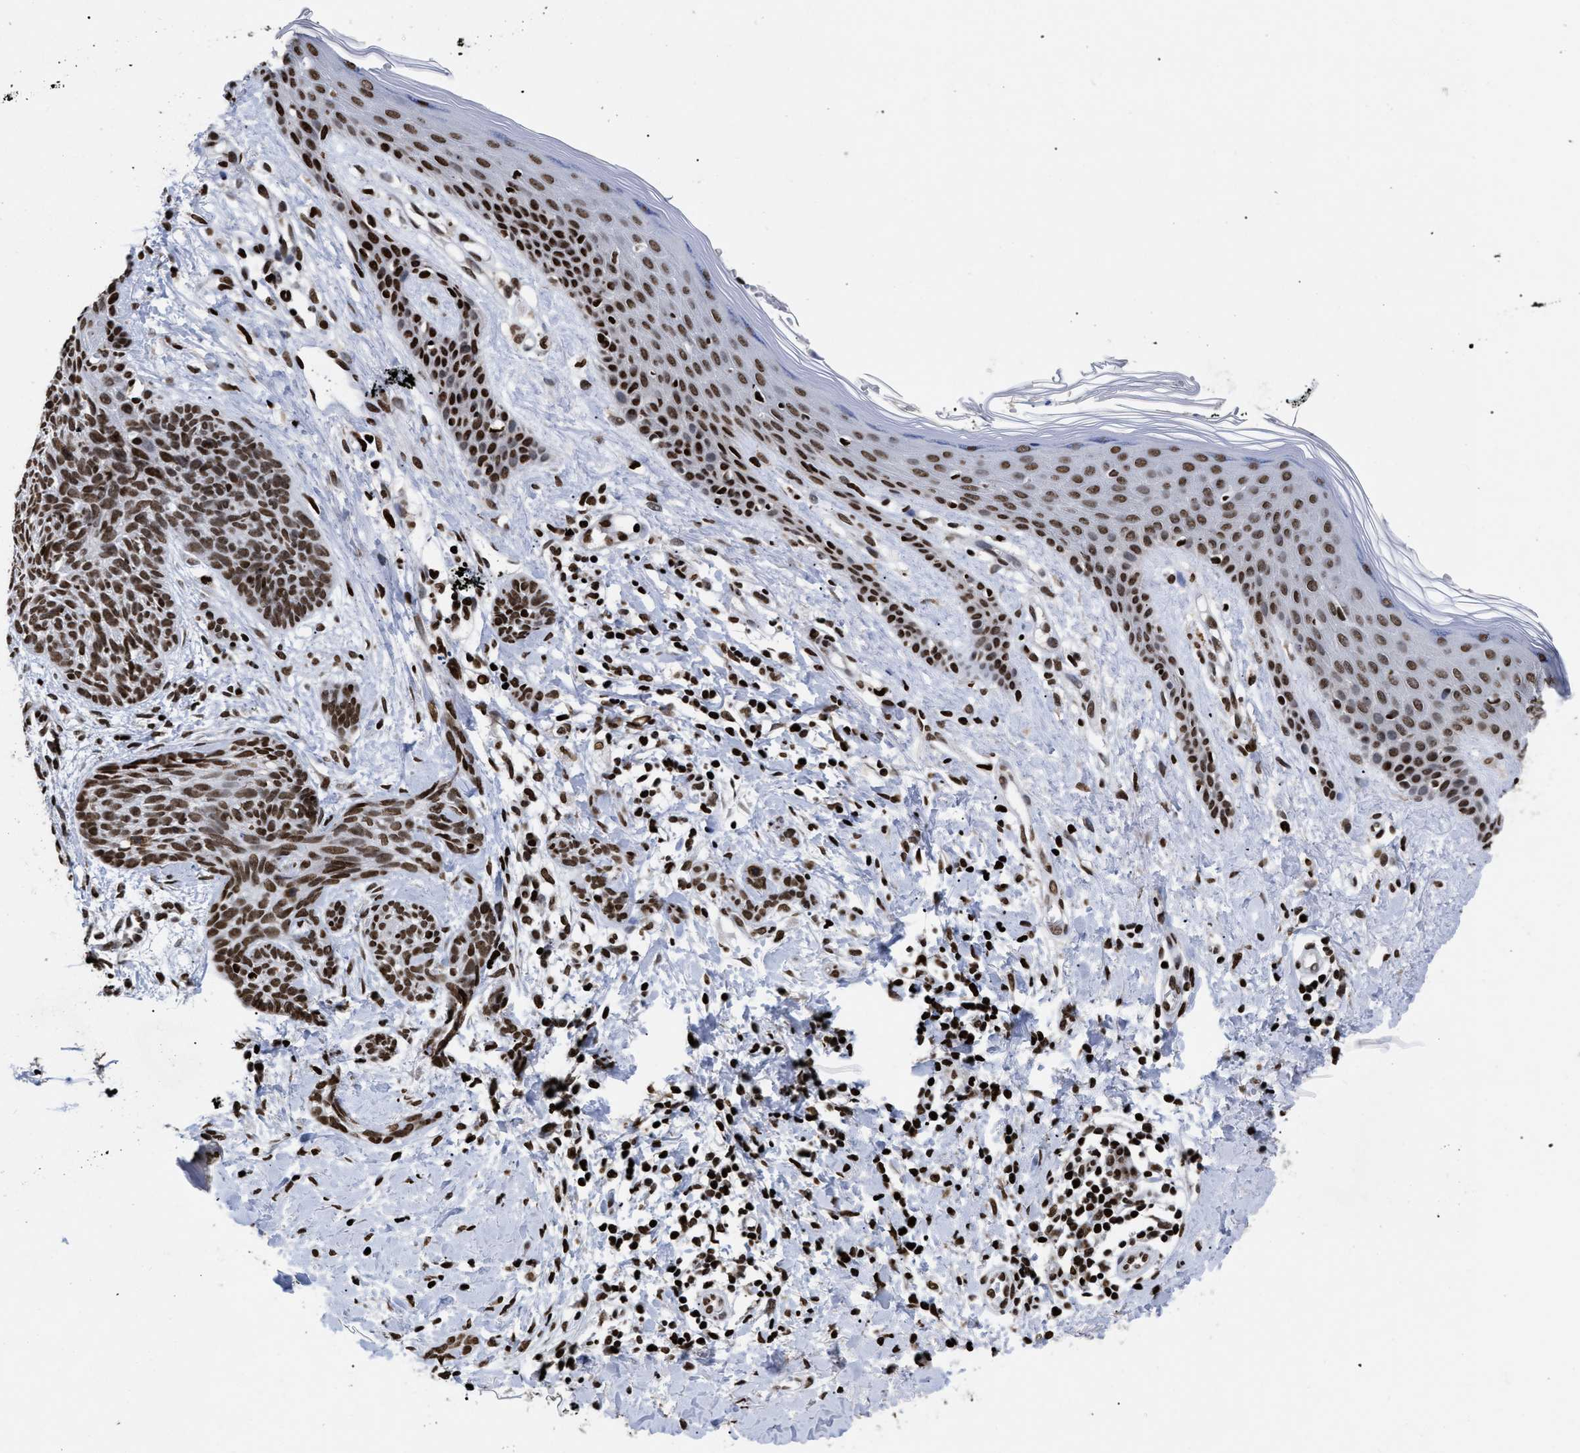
{"staining": {"intensity": "strong", "quantity": ">75%", "location": "nuclear"}, "tissue": "skin cancer", "cell_type": "Tumor cells", "image_type": "cancer", "snomed": [{"axis": "morphology", "description": "Basal cell carcinoma"}, {"axis": "topography", "description": "Skin"}], "caption": "Tumor cells demonstrate high levels of strong nuclear positivity in about >75% of cells in skin cancer.", "gene": "CALHM3", "patient": {"sex": "female", "age": 59}}